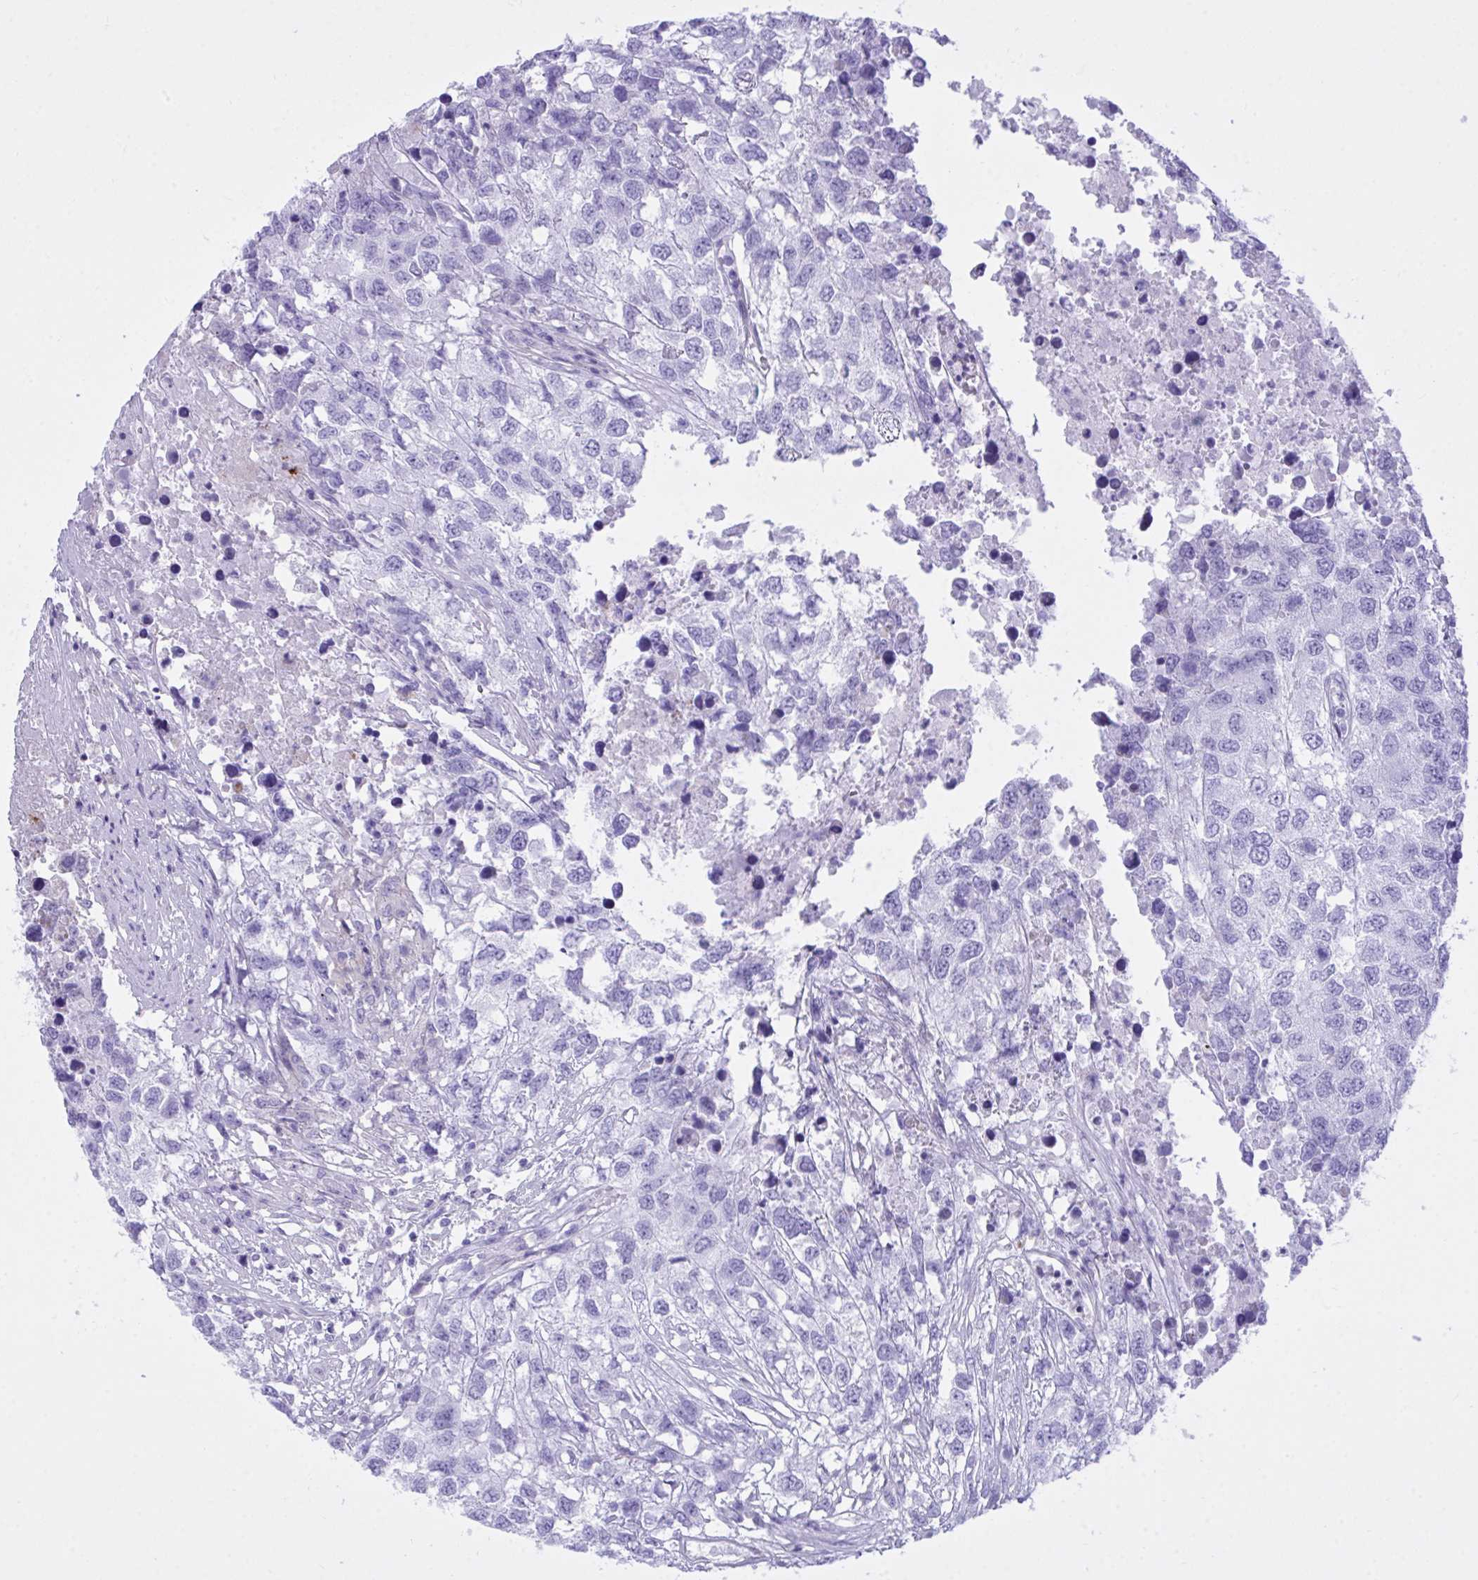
{"staining": {"intensity": "negative", "quantity": "none", "location": "none"}, "tissue": "testis cancer", "cell_type": "Tumor cells", "image_type": "cancer", "snomed": [{"axis": "morphology", "description": "Carcinoma, Embryonal, NOS"}, {"axis": "topography", "description": "Testis"}], "caption": "Immunohistochemistry photomicrograph of testis cancer (embryonal carcinoma) stained for a protein (brown), which displays no positivity in tumor cells.", "gene": "BEX5", "patient": {"sex": "male", "age": 83}}